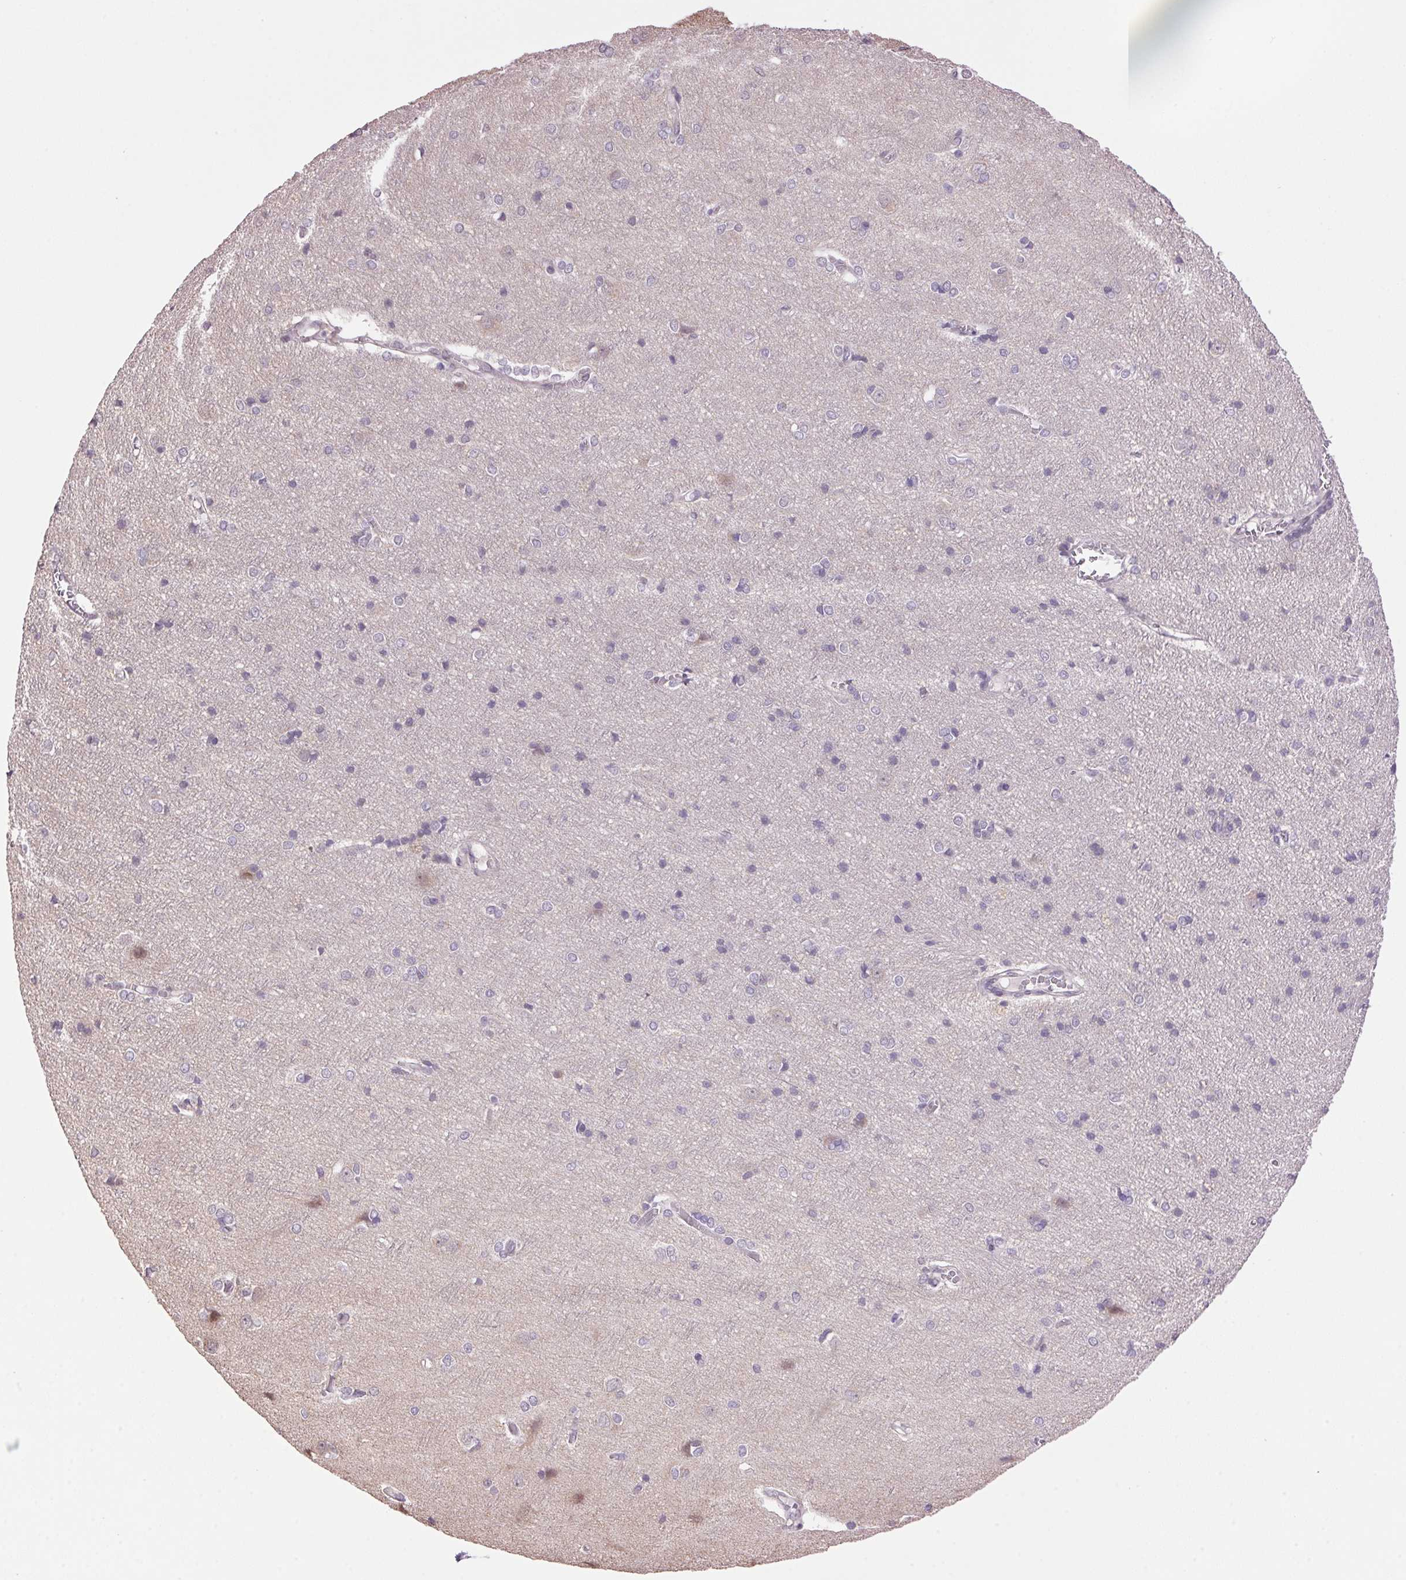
{"staining": {"intensity": "negative", "quantity": "none", "location": "none"}, "tissue": "cerebral cortex", "cell_type": "Endothelial cells", "image_type": "normal", "snomed": [{"axis": "morphology", "description": "Normal tissue, NOS"}, {"axis": "topography", "description": "Cerebral cortex"}], "caption": "Cerebral cortex stained for a protein using immunohistochemistry (IHC) demonstrates no positivity endothelial cells.", "gene": "VWA3B", "patient": {"sex": "male", "age": 37}}